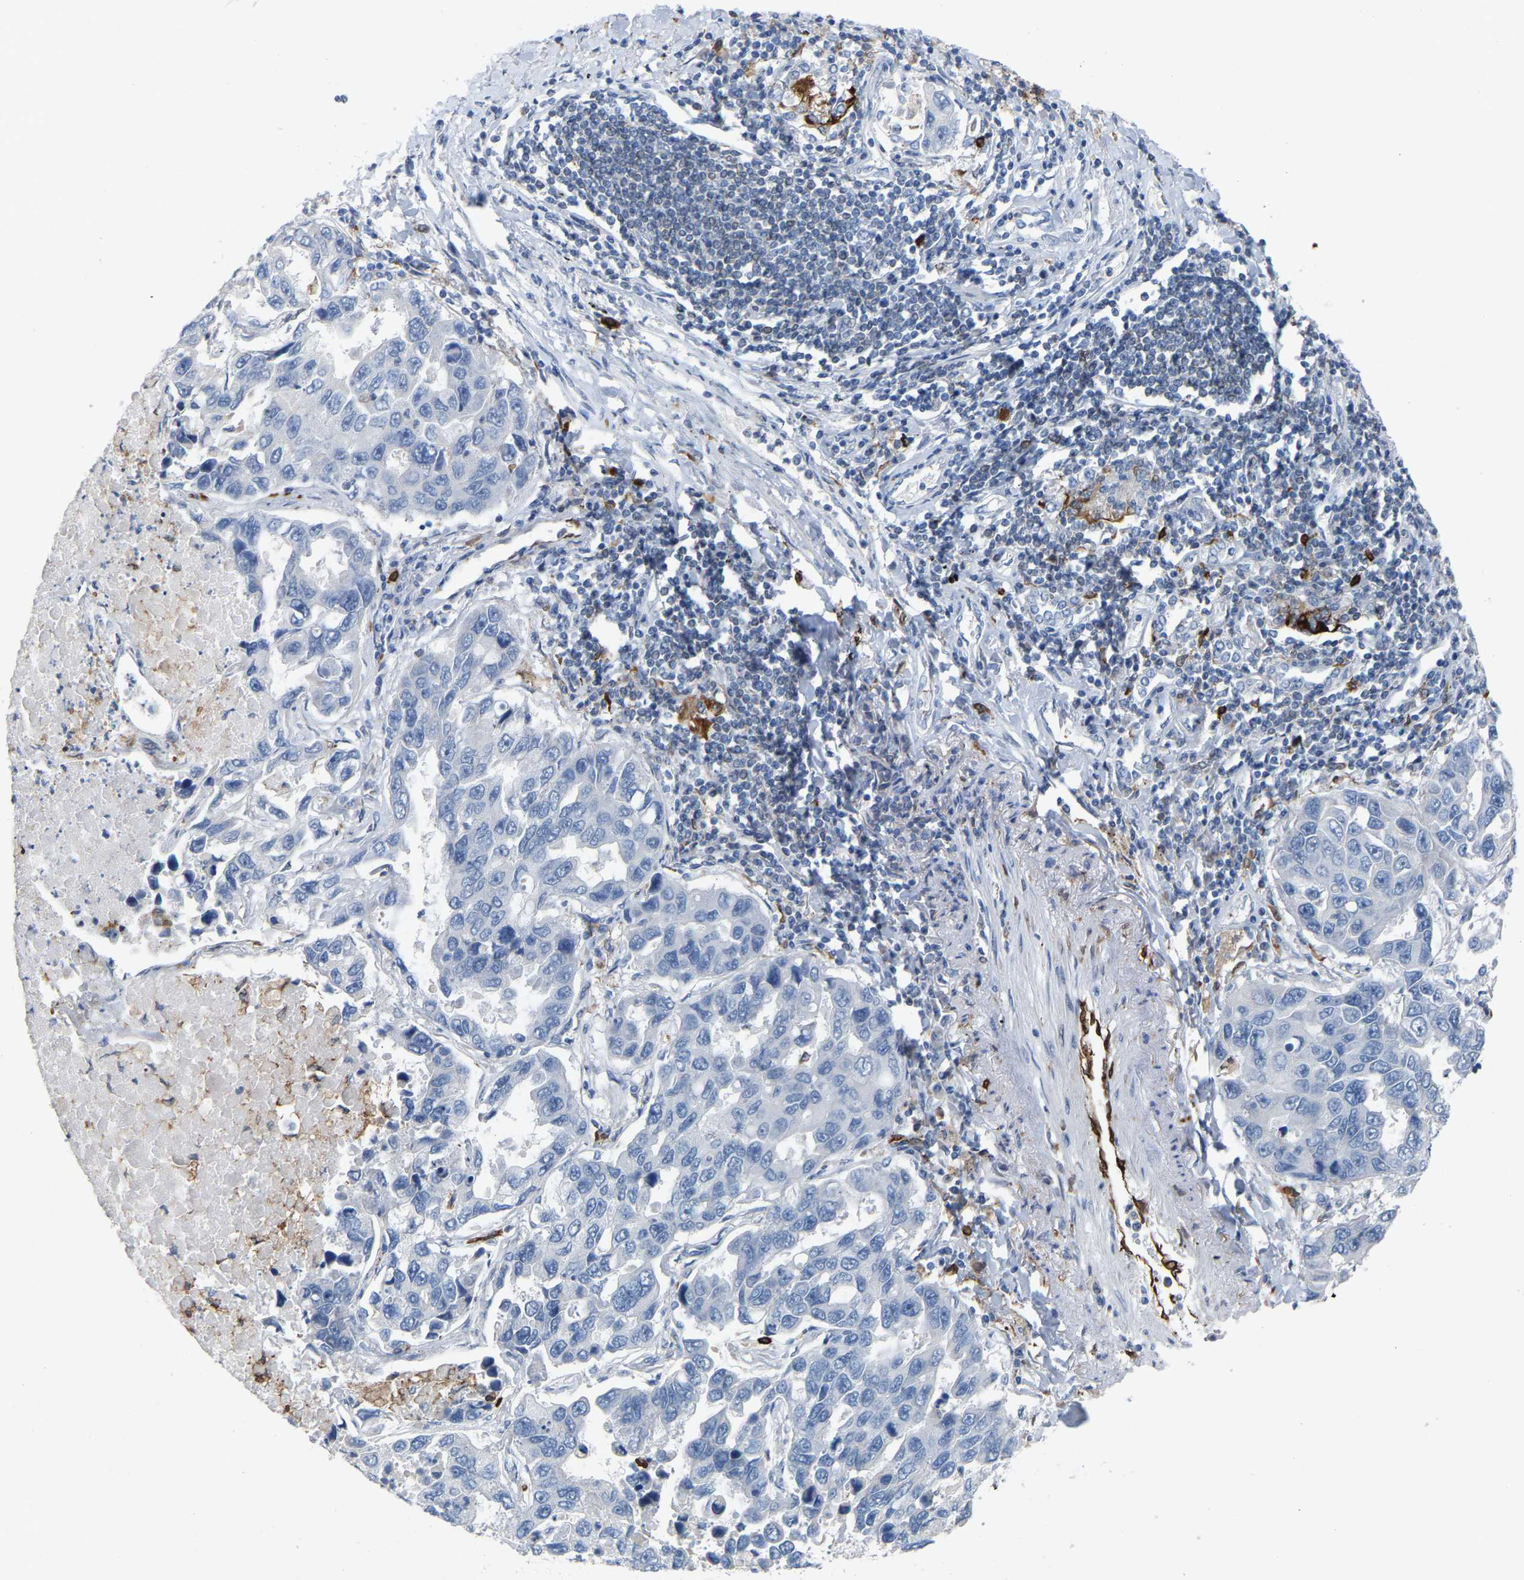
{"staining": {"intensity": "negative", "quantity": "none", "location": "none"}, "tissue": "lung cancer", "cell_type": "Tumor cells", "image_type": "cancer", "snomed": [{"axis": "morphology", "description": "Adenocarcinoma, NOS"}, {"axis": "topography", "description": "Lung"}], "caption": "Immunohistochemistry (IHC) of lung adenocarcinoma demonstrates no expression in tumor cells. Nuclei are stained in blue.", "gene": "PTGS1", "patient": {"sex": "male", "age": 64}}